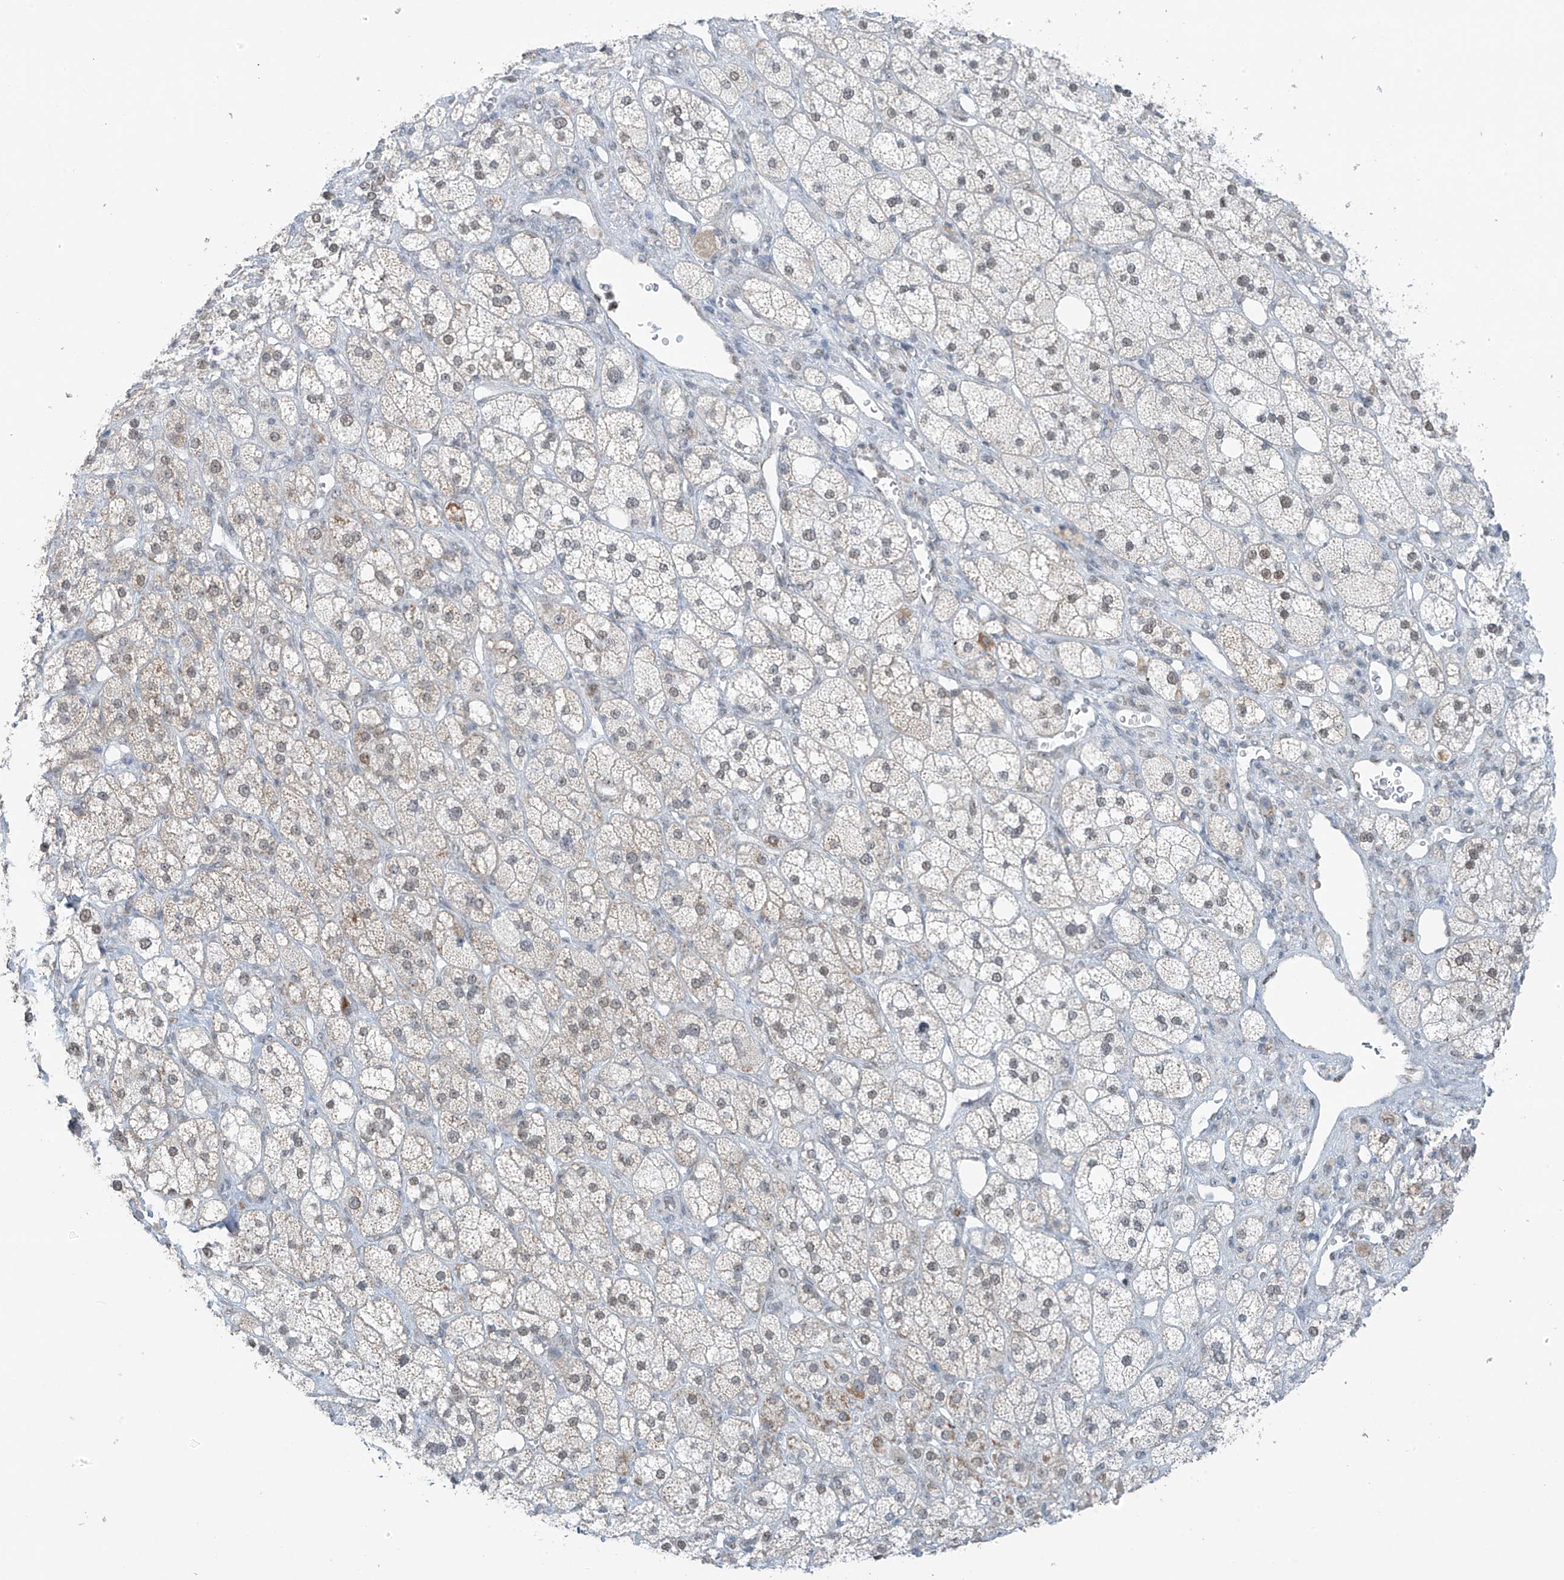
{"staining": {"intensity": "moderate", "quantity": "25%-75%", "location": "nuclear"}, "tissue": "adrenal gland", "cell_type": "Glandular cells", "image_type": "normal", "snomed": [{"axis": "morphology", "description": "Normal tissue, NOS"}, {"axis": "topography", "description": "Adrenal gland"}], "caption": "A high-resolution histopathology image shows IHC staining of benign adrenal gland, which displays moderate nuclear expression in approximately 25%-75% of glandular cells.", "gene": "WRNIP1", "patient": {"sex": "male", "age": 61}}